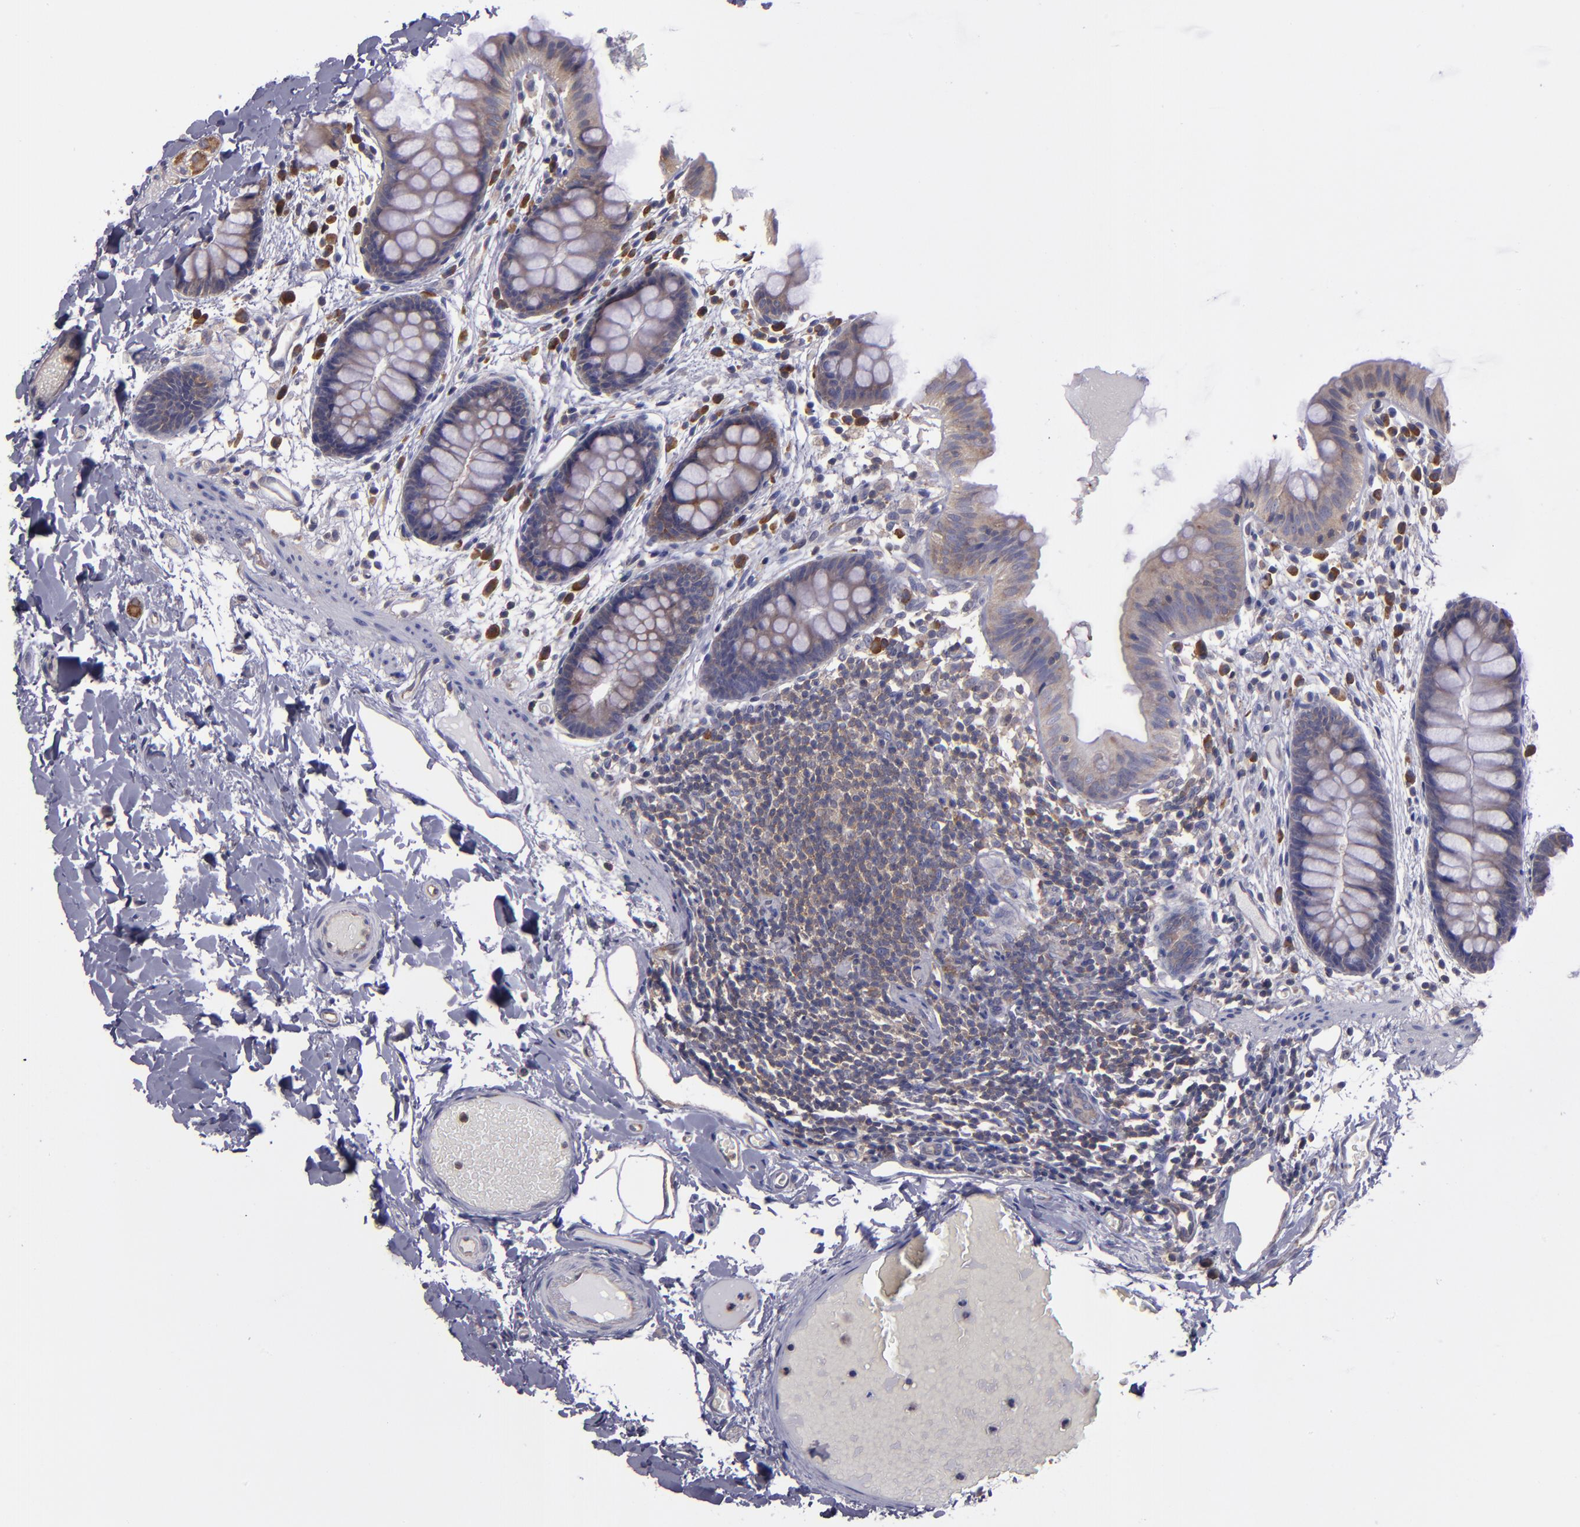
{"staining": {"intensity": "weak", "quantity": "<25%", "location": "cytoplasmic/membranous"}, "tissue": "colon", "cell_type": "Endothelial cells", "image_type": "normal", "snomed": [{"axis": "morphology", "description": "Normal tissue, NOS"}, {"axis": "topography", "description": "Smooth muscle"}, {"axis": "topography", "description": "Colon"}], "caption": "Histopathology image shows no significant protein expression in endothelial cells of unremarkable colon.", "gene": "CARS1", "patient": {"sex": "male", "age": 67}}